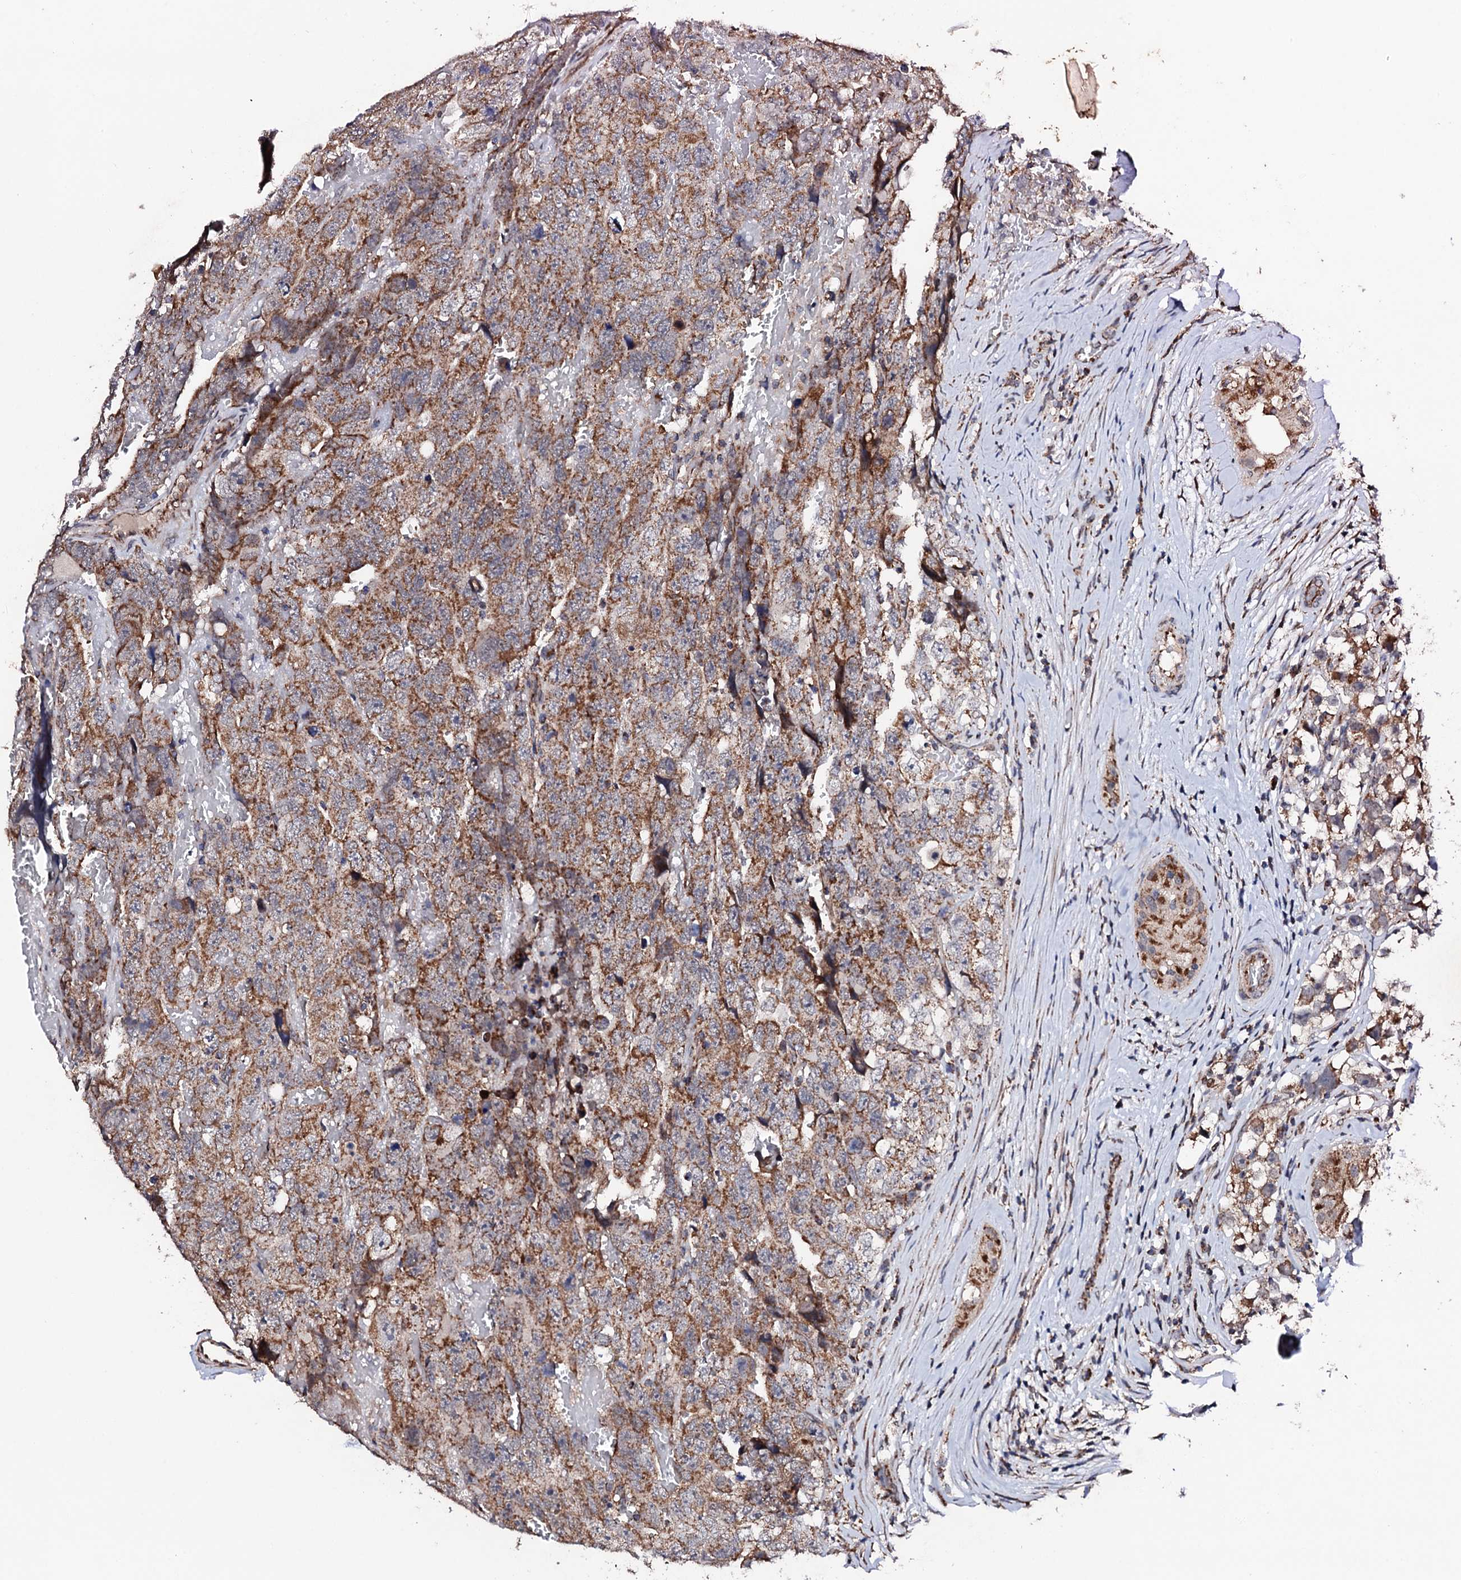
{"staining": {"intensity": "moderate", "quantity": ">75%", "location": "cytoplasmic/membranous"}, "tissue": "testis cancer", "cell_type": "Tumor cells", "image_type": "cancer", "snomed": [{"axis": "morphology", "description": "Carcinoma, Embryonal, NOS"}, {"axis": "topography", "description": "Testis"}], "caption": "Immunohistochemistry of embryonal carcinoma (testis) reveals medium levels of moderate cytoplasmic/membranous expression in approximately >75% of tumor cells.", "gene": "MTIF3", "patient": {"sex": "male", "age": 45}}